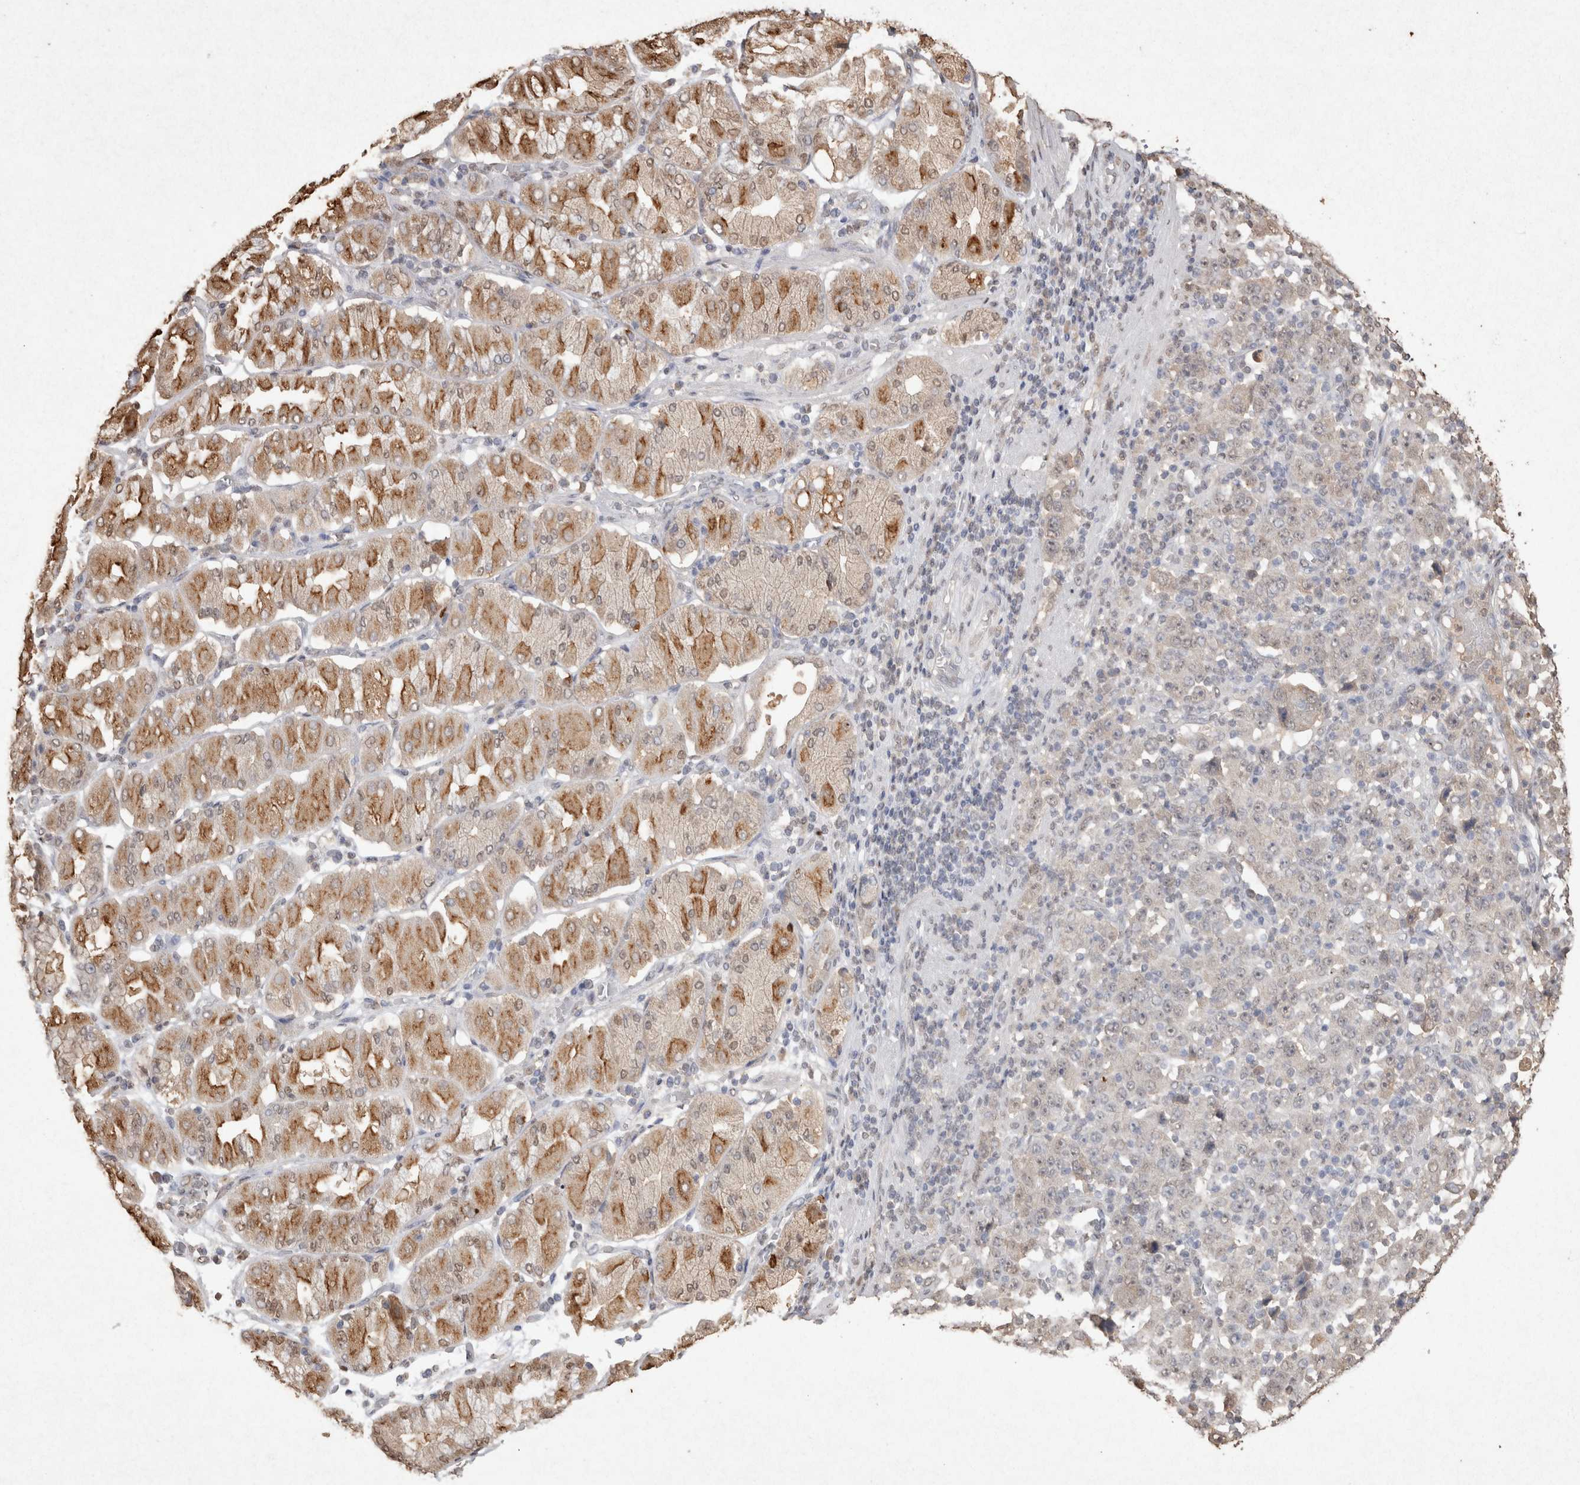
{"staining": {"intensity": "negative", "quantity": "none", "location": "none"}, "tissue": "stomach cancer", "cell_type": "Tumor cells", "image_type": "cancer", "snomed": [{"axis": "morphology", "description": "Normal tissue, NOS"}, {"axis": "morphology", "description": "Adenocarcinoma, NOS"}, {"axis": "topography", "description": "Stomach, upper"}, {"axis": "topography", "description": "Stomach"}], "caption": "Human stomach adenocarcinoma stained for a protein using IHC shows no staining in tumor cells.", "gene": "MLX", "patient": {"sex": "male", "age": 59}}